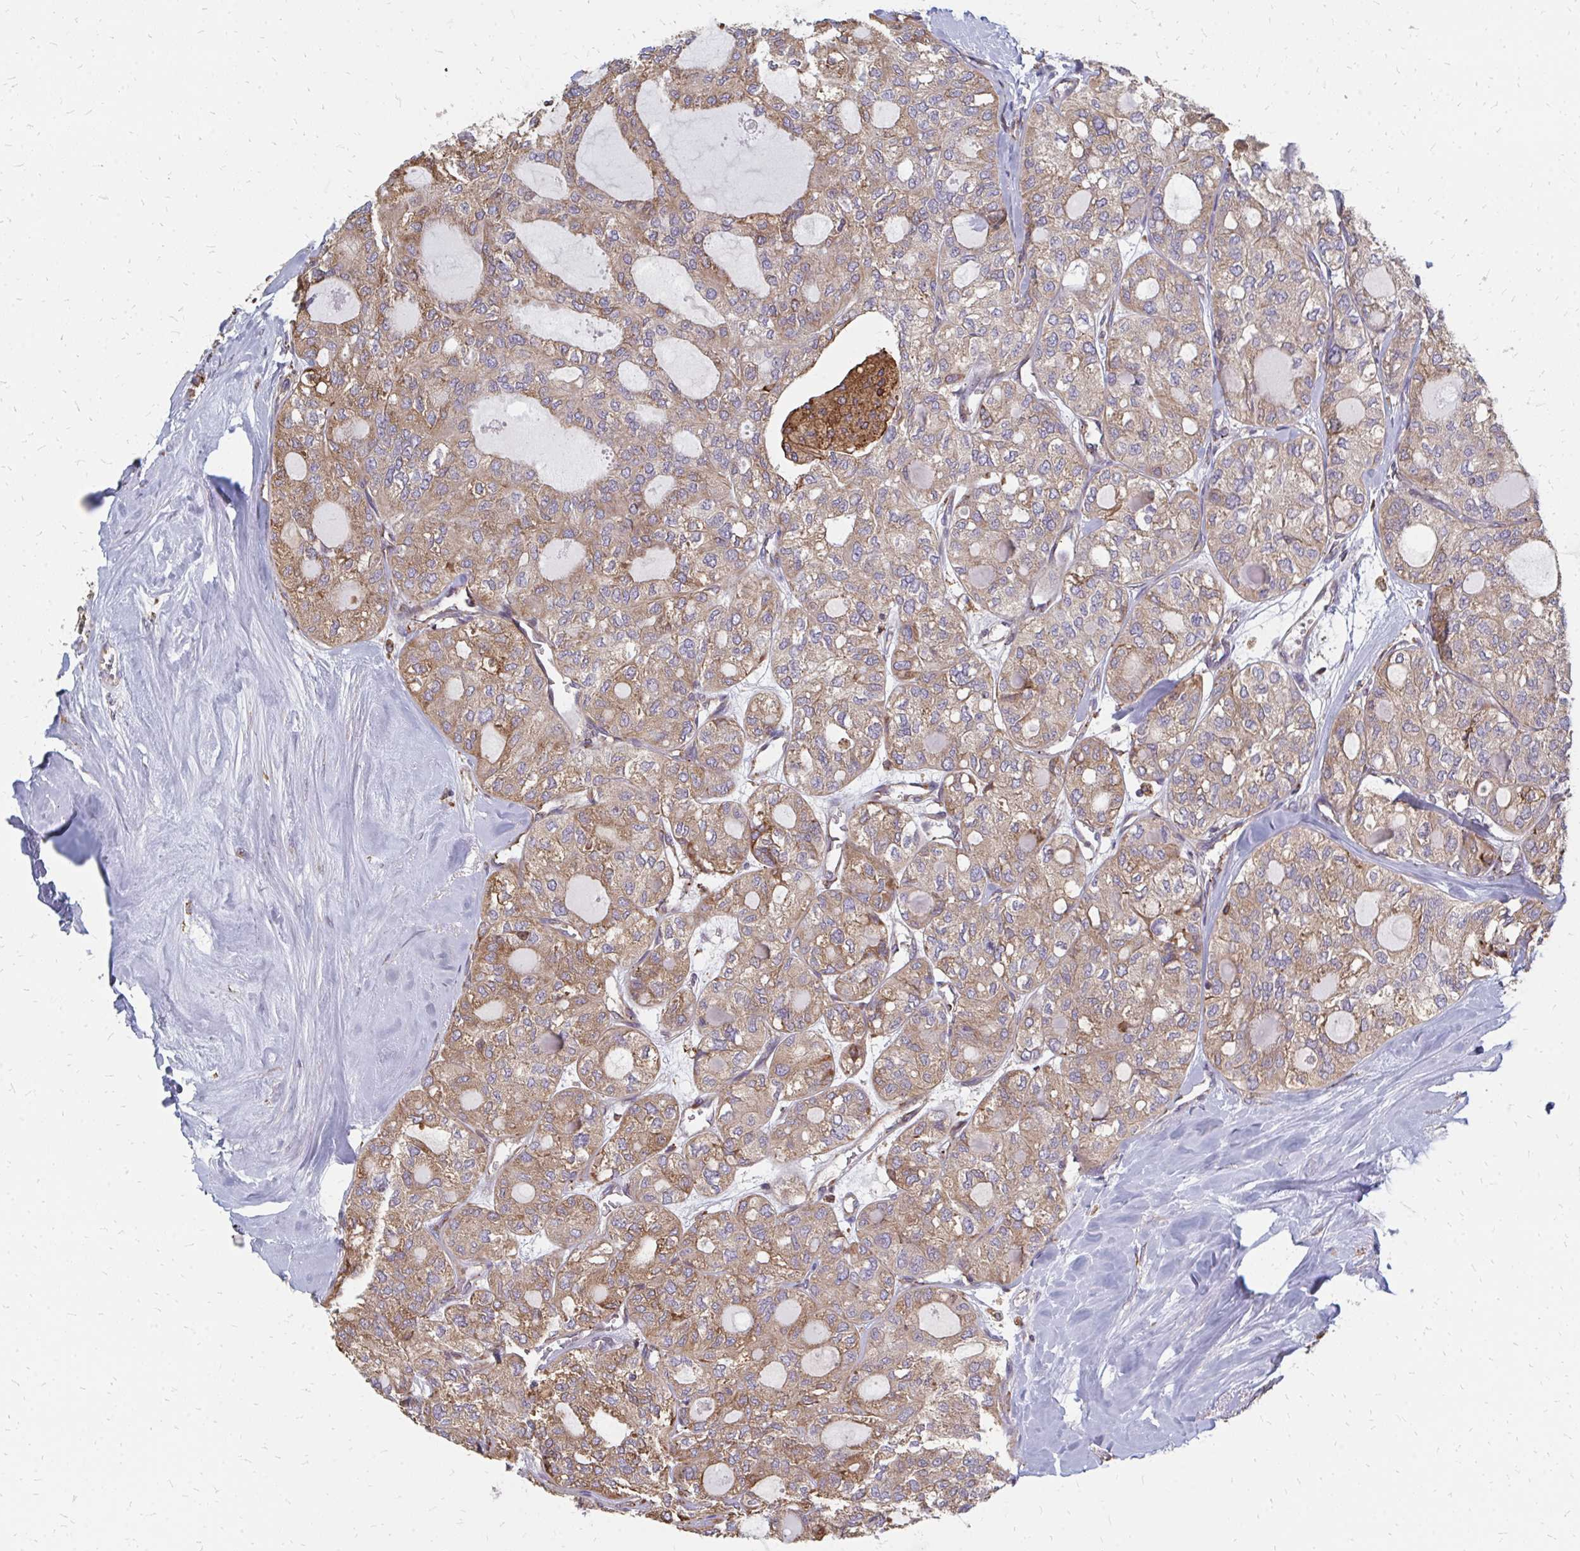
{"staining": {"intensity": "weak", "quantity": ">75%", "location": "cytoplasmic/membranous"}, "tissue": "thyroid cancer", "cell_type": "Tumor cells", "image_type": "cancer", "snomed": [{"axis": "morphology", "description": "Follicular adenoma carcinoma, NOS"}, {"axis": "topography", "description": "Thyroid gland"}], "caption": "Protein expression analysis of thyroid cancer displays weak cytoplasmic/membranous positivity in approximately >75% of tumor cells.", "gene": "PPP1R13L", "patient": {"sex": "male", "age": 75}}